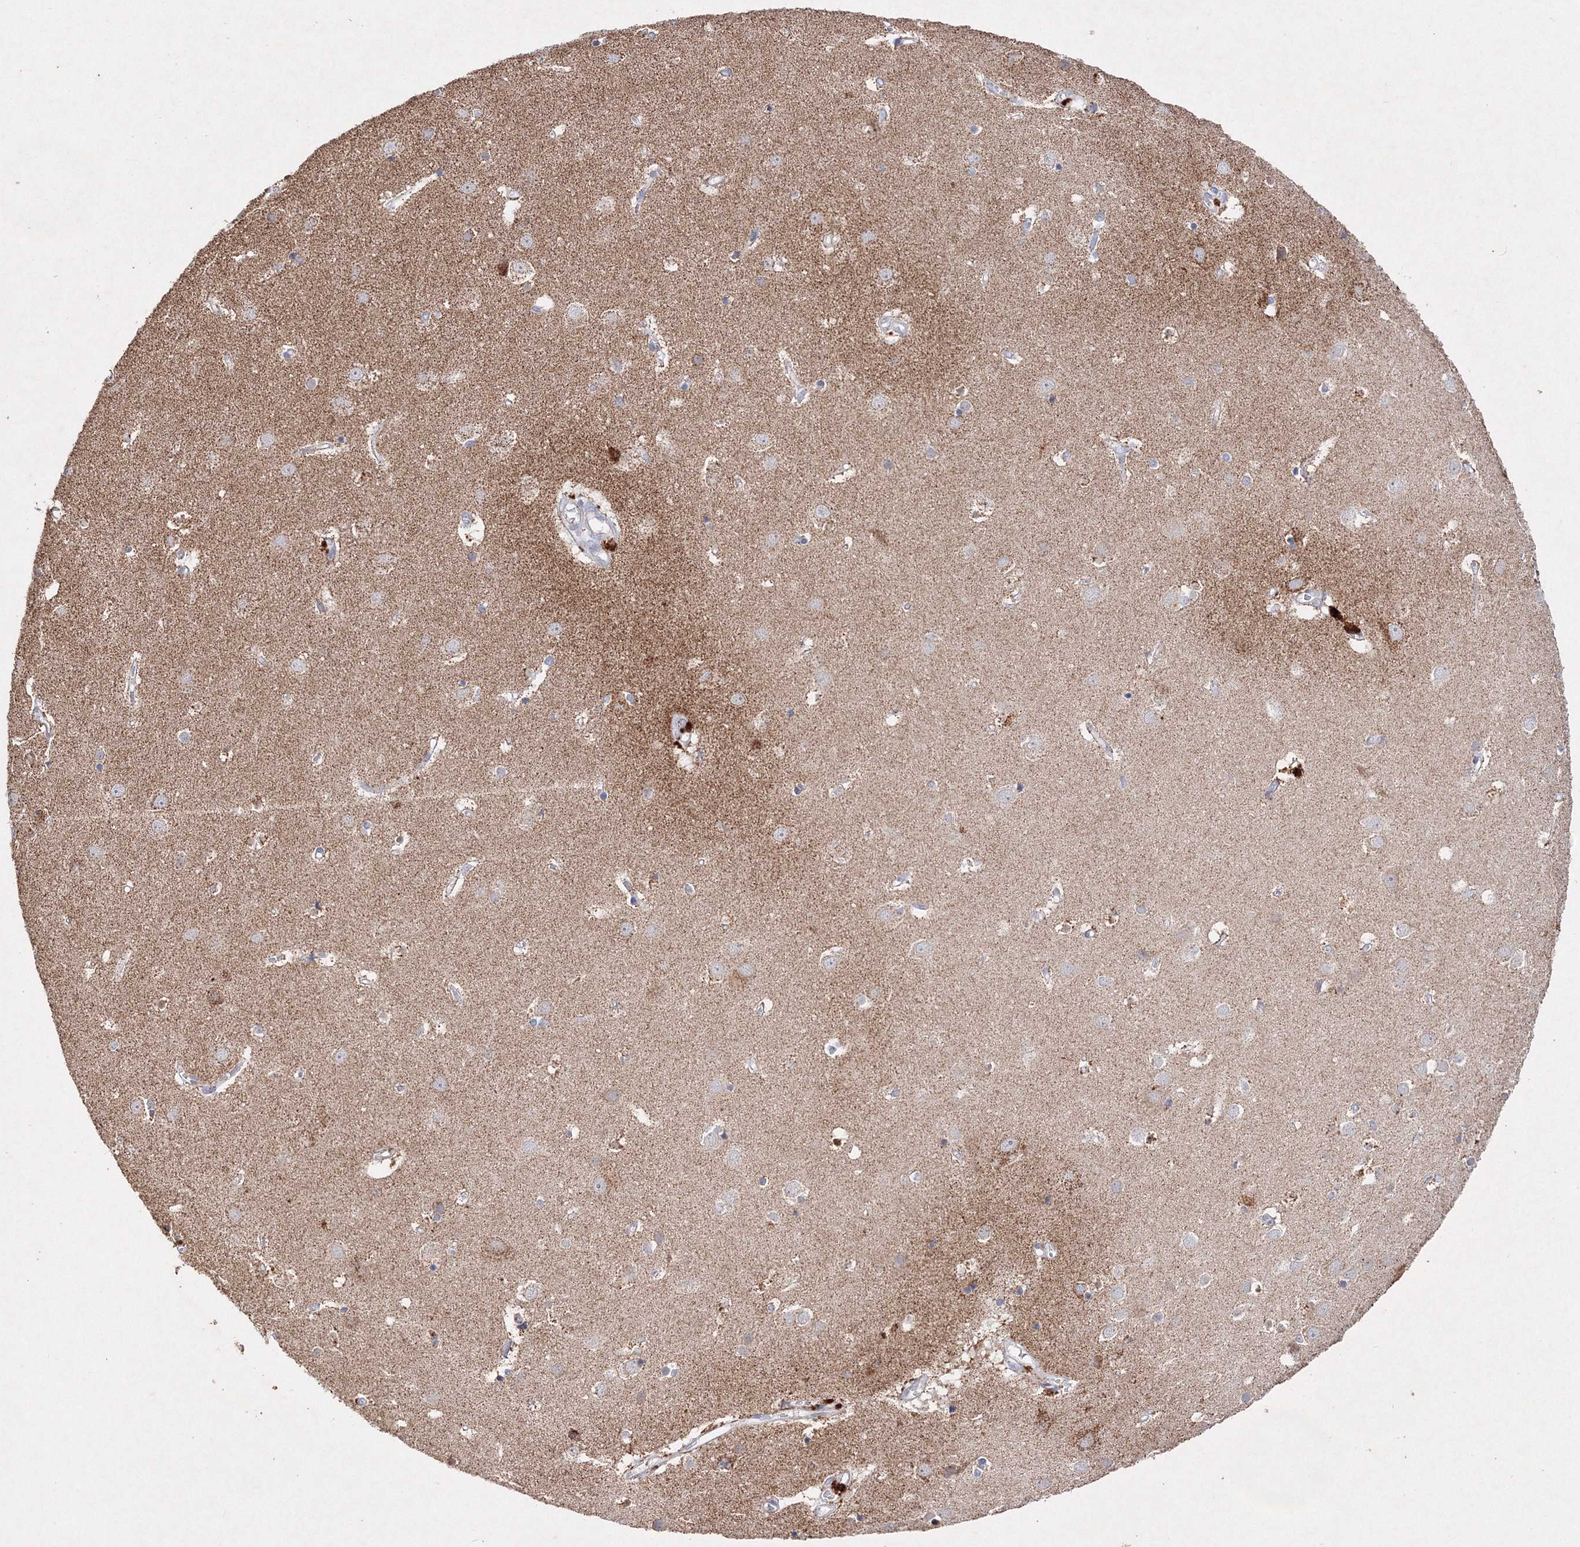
{"staining": {"intensity": "negative", "quantity": "none", "location": "none"}, "tissue": "cerebral cortex", "cell_type": "Endothelial cells", "image_type": "normal", "snomed": [{"axis": "morphology", "description": "Normal tissue, NOS"}, {"axis": "topography", "description": "Cerebral cortex"}], "caption": "The immunohistochemistry image has no significant expression in endothelial cells of cerebral cortex.", "gene": "GLS", "patient": {"sex": "male", "age": 54}}